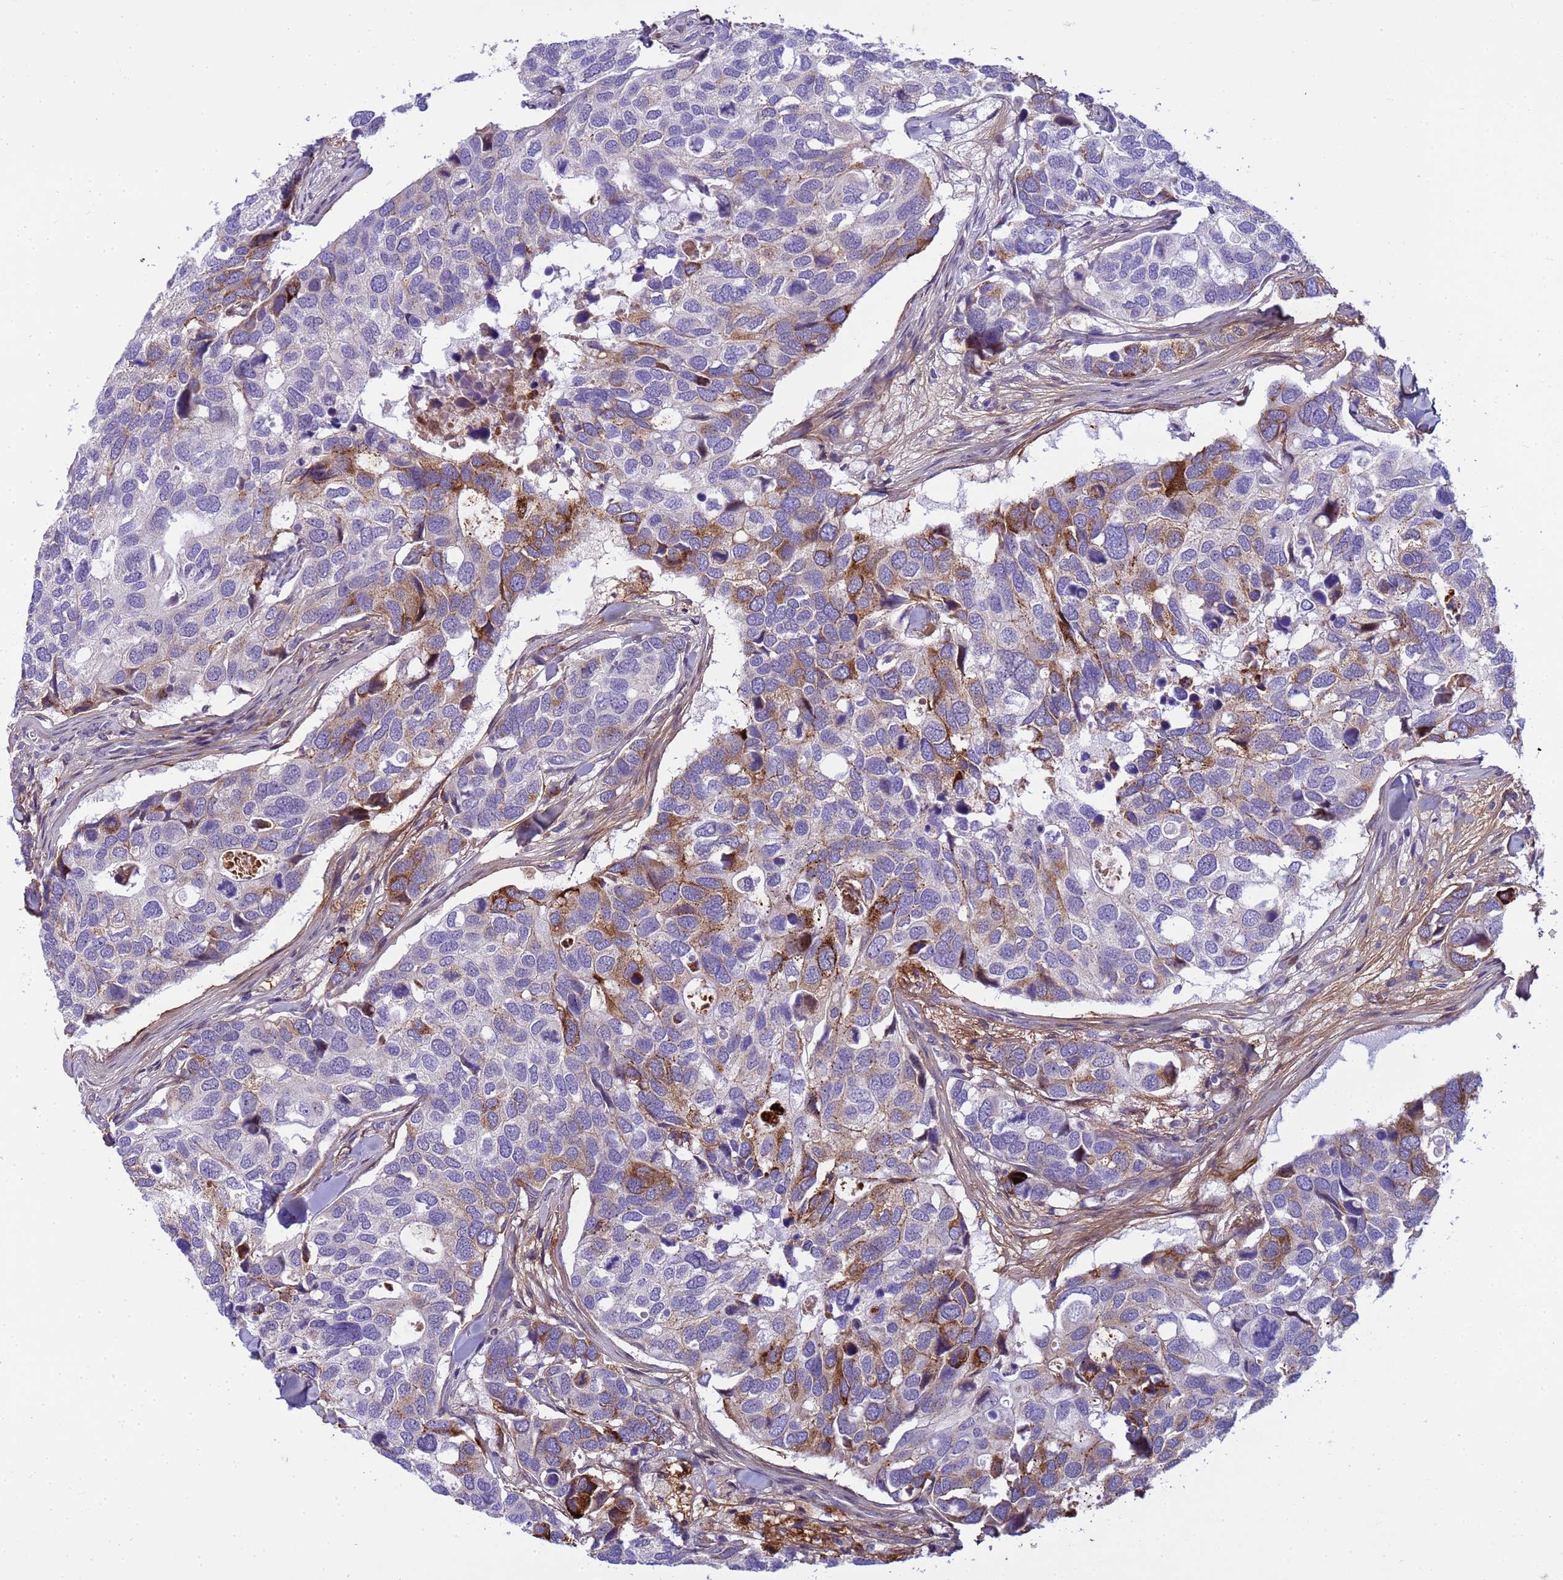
{"staining": {"intensity": "strong", "quantity": "<25%", "location": "cytoplasmic/membranous"}, "tissue": "breast cancer", "cell_type": "Tumor cells", "image_type": "cancer", "snomed": [{"axis": "morphology", "description": "Duct carcinoma"}, {"axis": "topography", "description": "Breast"}], "caption": "Immunohistochemistry (IHC) of breast cancer (invasive ductal carcinoma) demonstrates medium levels of strong cytoplasmic/membranous expression in approximately <25% of tumor cells.", "gene": "P2RX7", "patient": {"sex": "female", "age": 83}}